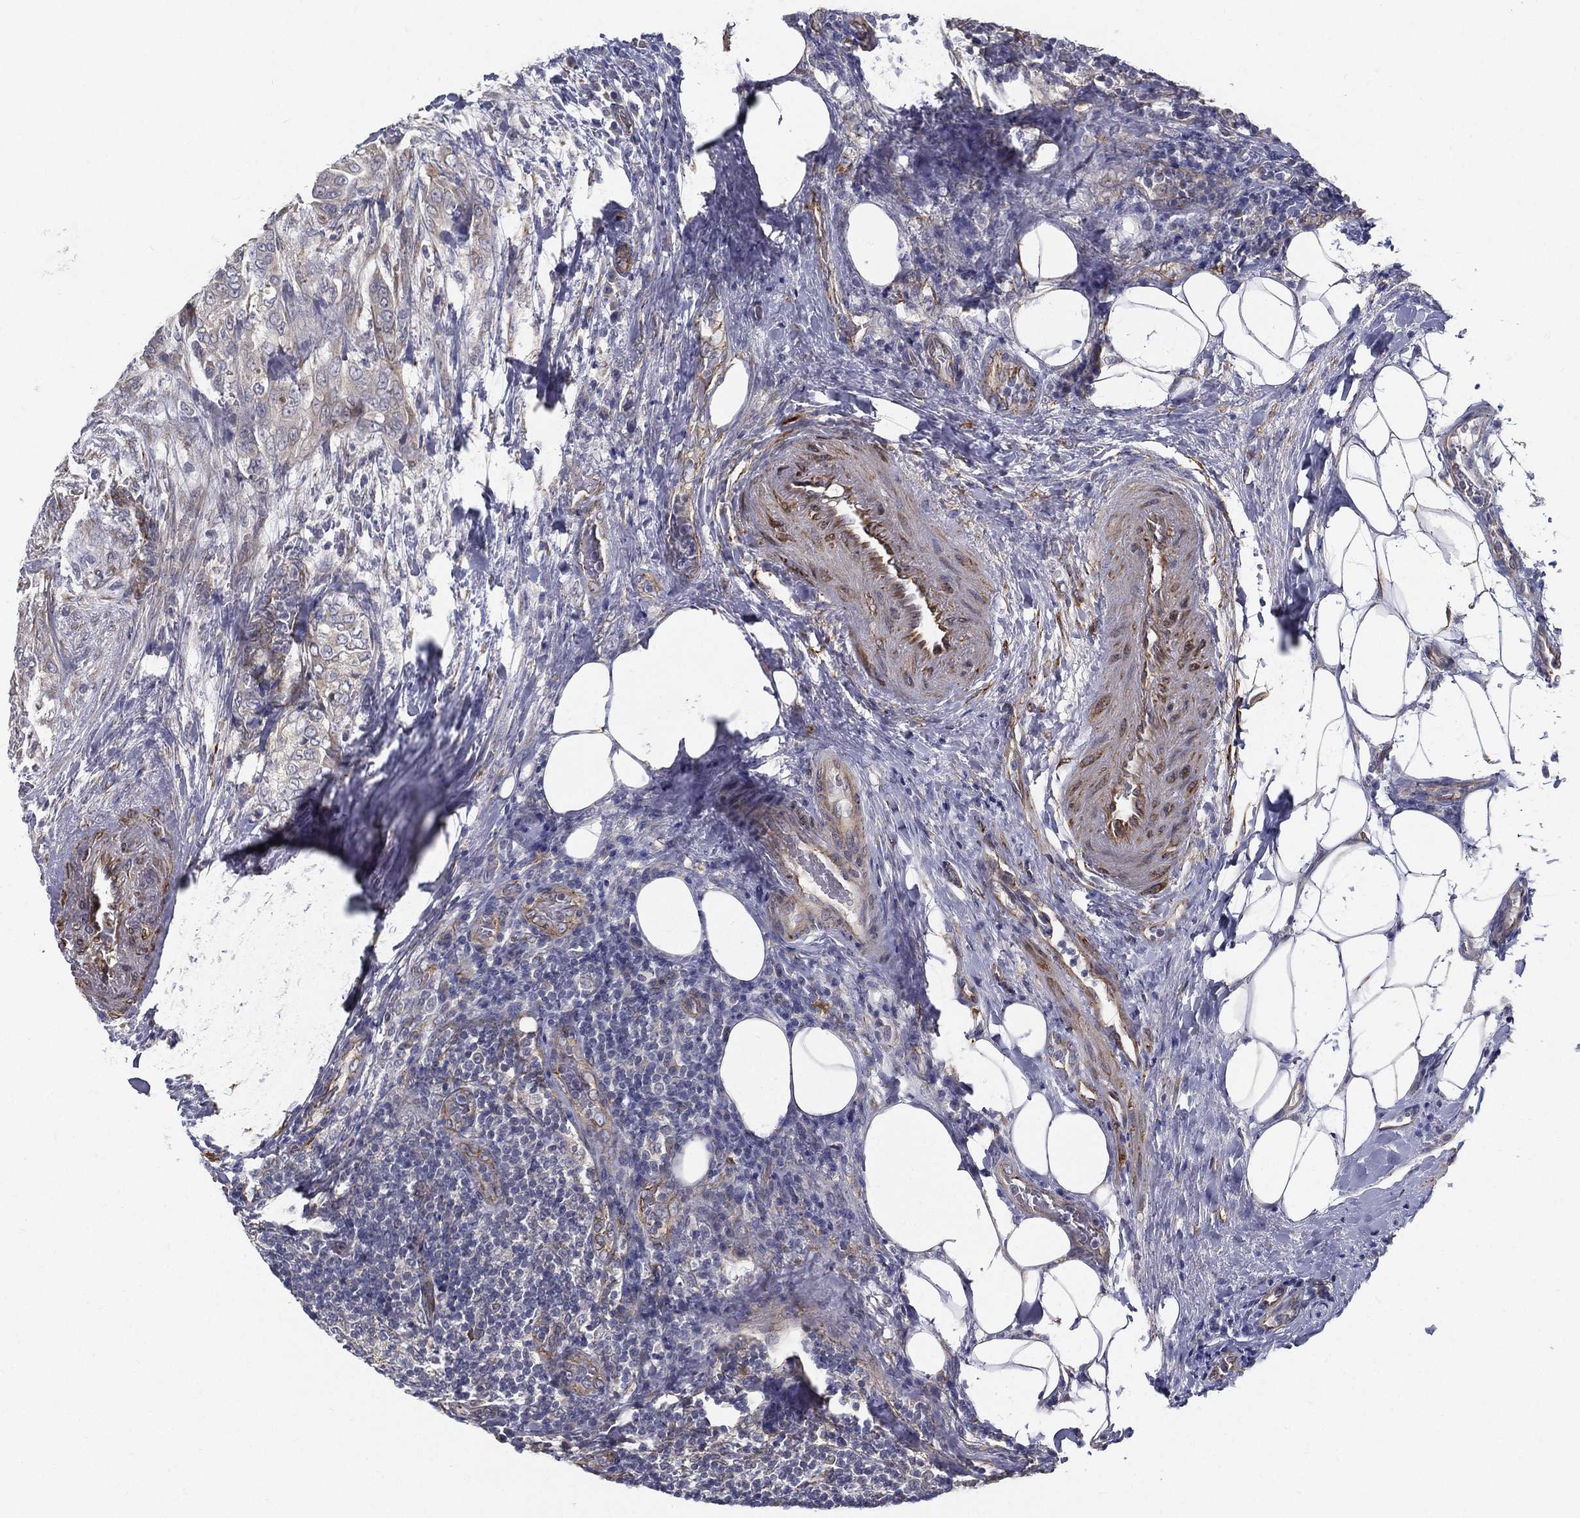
{"staining": {"intensity": "negative", "quantity": "none", "location": "none"}, "tissue": "thyroid cancer", "cell_type": "Tumor cells", "image_type": "cancer", "snomed": [{"axis": "morphology", "description": "Papillary adenocarcinoma, NOS"}, {"axis": "topography", "description": "Thyroid gland"}], "caption": "High magnification brightfield microscopy of thyroid cancer stained with DAB (brown) and counterstained with hematoxylin (blue): tumor cells show no significant expression. (DAB (3,3'-diaminobenzidine) immunohistochemistry, high magnification).", "gene": "LRRC56", "patient": {"sex": "male", "age": 61}}